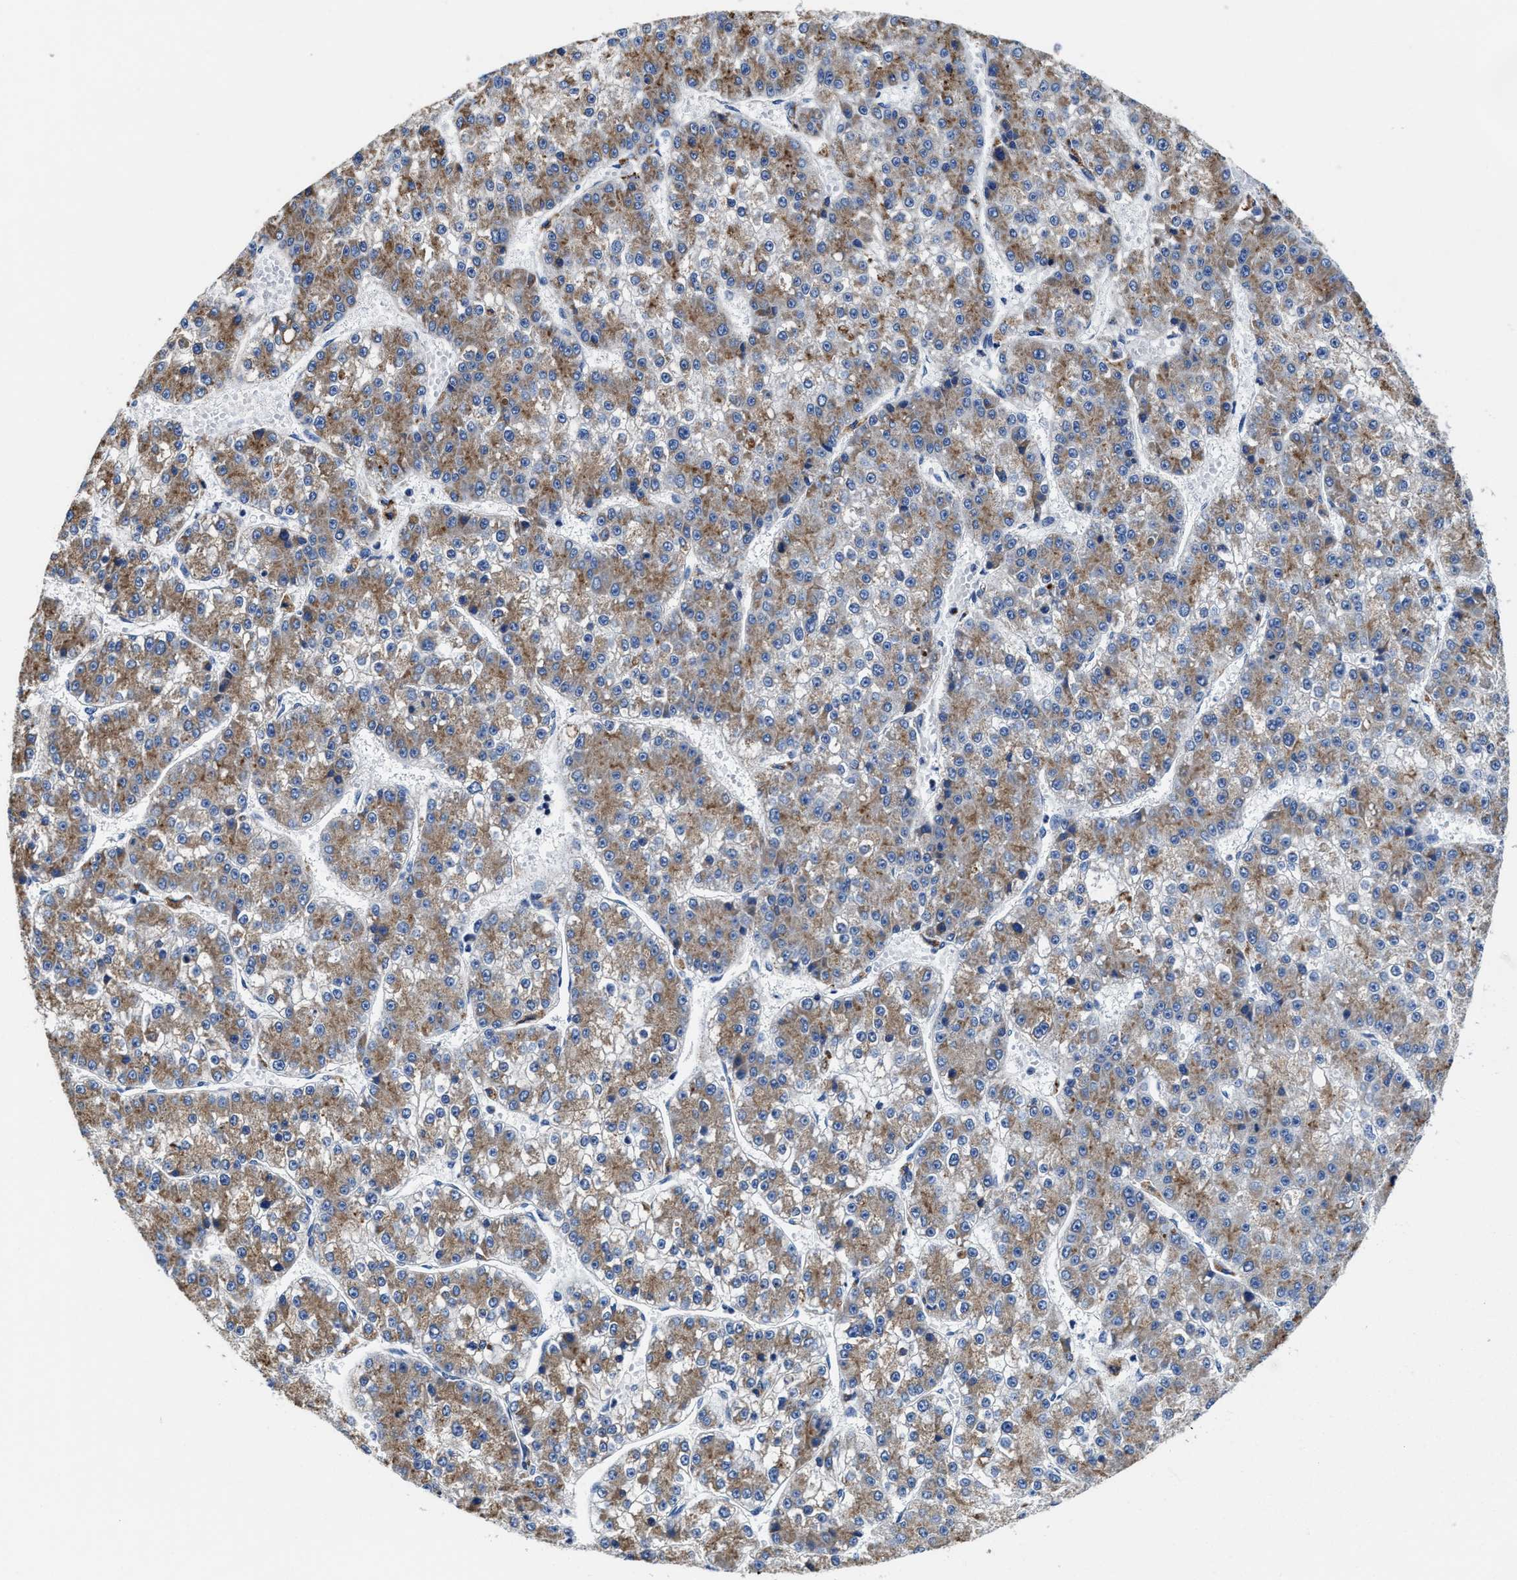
{"staining": {"intensity": "moderate", "quantity": ">75%", "location": "cytoplasmic/membranous"}, "tissue": "liver cancer", "cell_type": "Tumor cells", "image_type": "cancer", "snomed": [{"axis": "morphology", "description": "Carcinoma, Hepatocellular, NOS"}, {"axis": "topography", "description": "Liver"}], "caption": "Liver cancer stained with a protein marker reveals moderate staining in tumor cells.", "gene": "TMEM30A", "patient": {"sex": "female", "age": 73}}